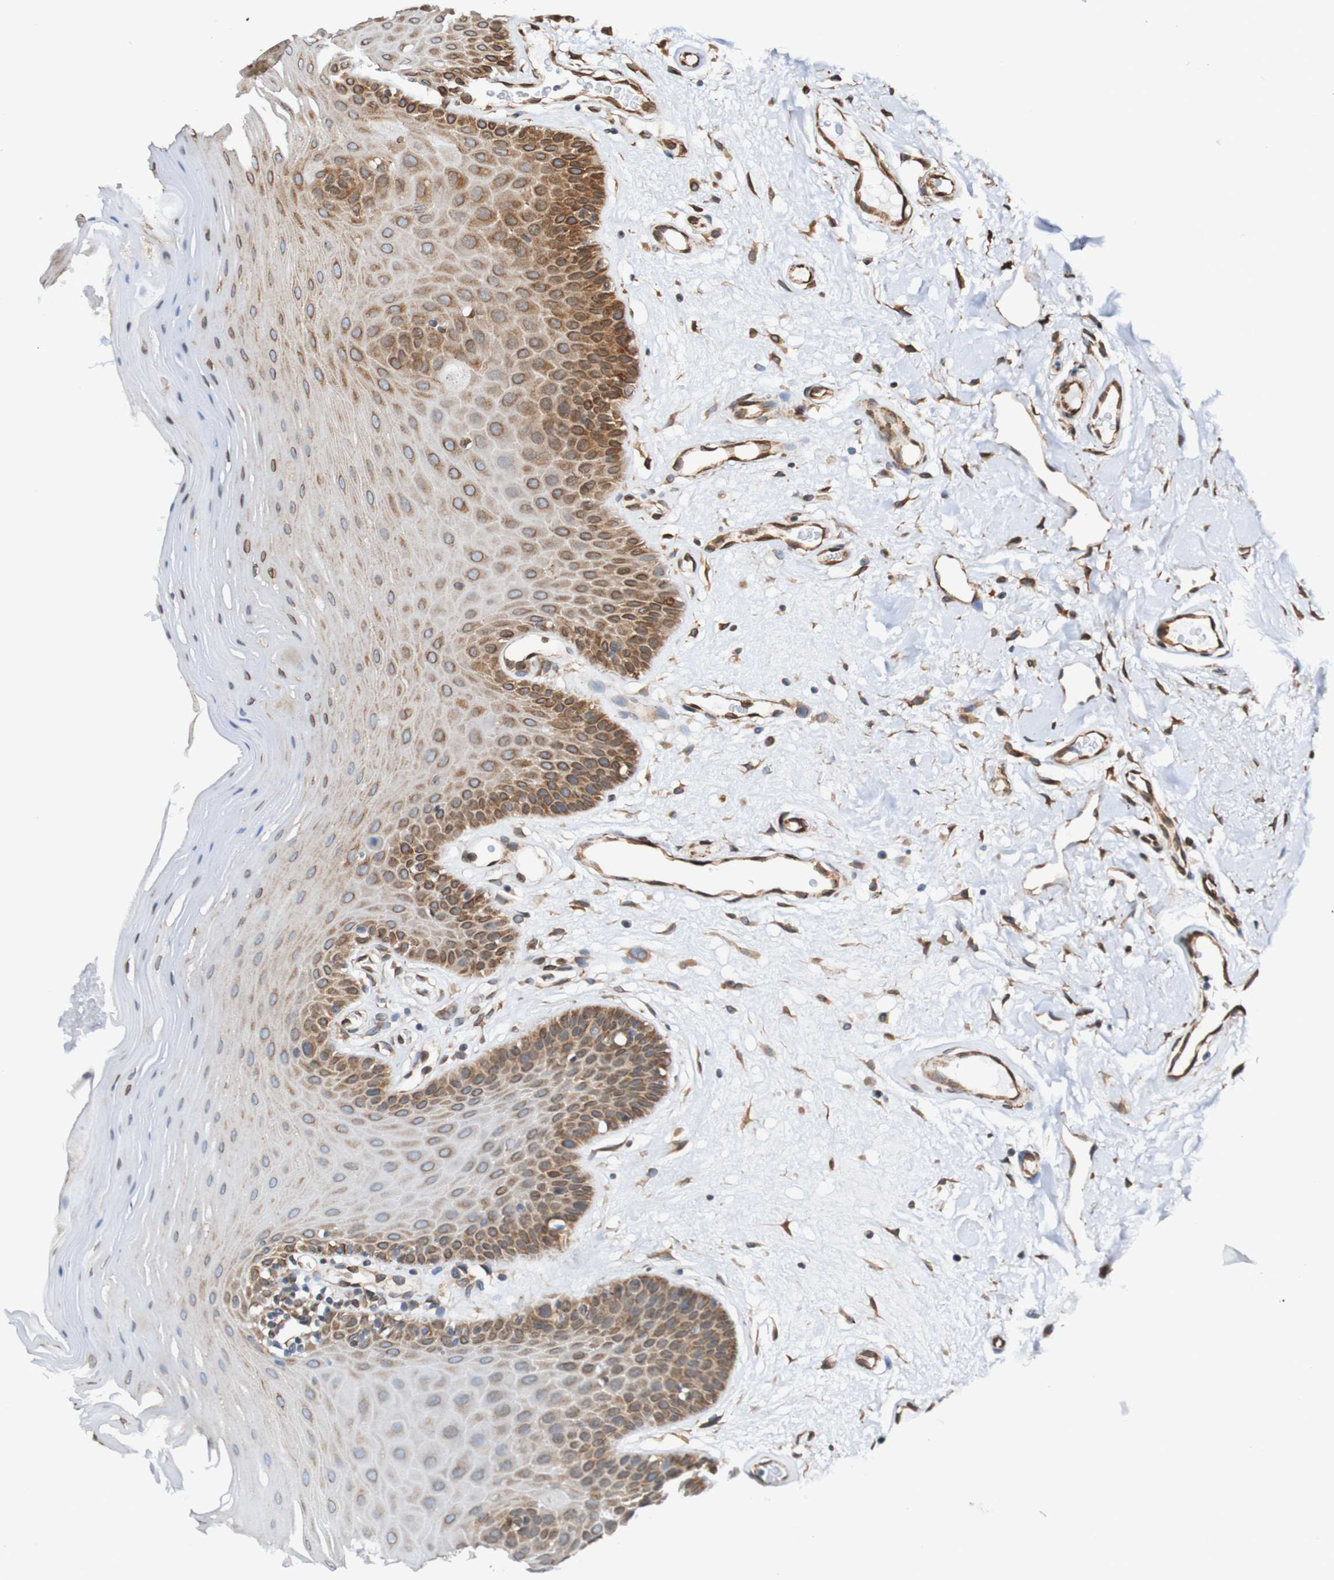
{"staining": {"intensity": "moderate", "quantity": ">75%", "location": "cytoplasmic/membranous,nuclear"}, "tissue": "oral mucosa", "cell_type": "Squamous epithelial cells", "image_type": "normal", "snomed": [{"axis": "morphology", "description": "Normal tissue, NOS"}, {"axis": "morphology", "description": "Squamous cell carcinoma, NOS"}, {"axis": "topography", "description": "Skeletal muscle"}, {"axis": "topography", "description": "Adipose tissue"}, {"axis": "topography", "description": "Vascular tissue"}, {"axis": "topography", "description": "Oral tissue"}, {"axis": "topography", "description": "Peripheral nerve tissue"}, {"axis": "topography", "description": "Head-Neck"}], "caption": "Protein expression analysis of normal oral mucosa exhibits moderate cytoplasmic/membranous,nuclear staining in about >75% of squamous epithelial cells. (IHC, brightfield microscopy, high magnification).", "gene": "TMEM109", "patient": {"sex": "male", "age": 71}}